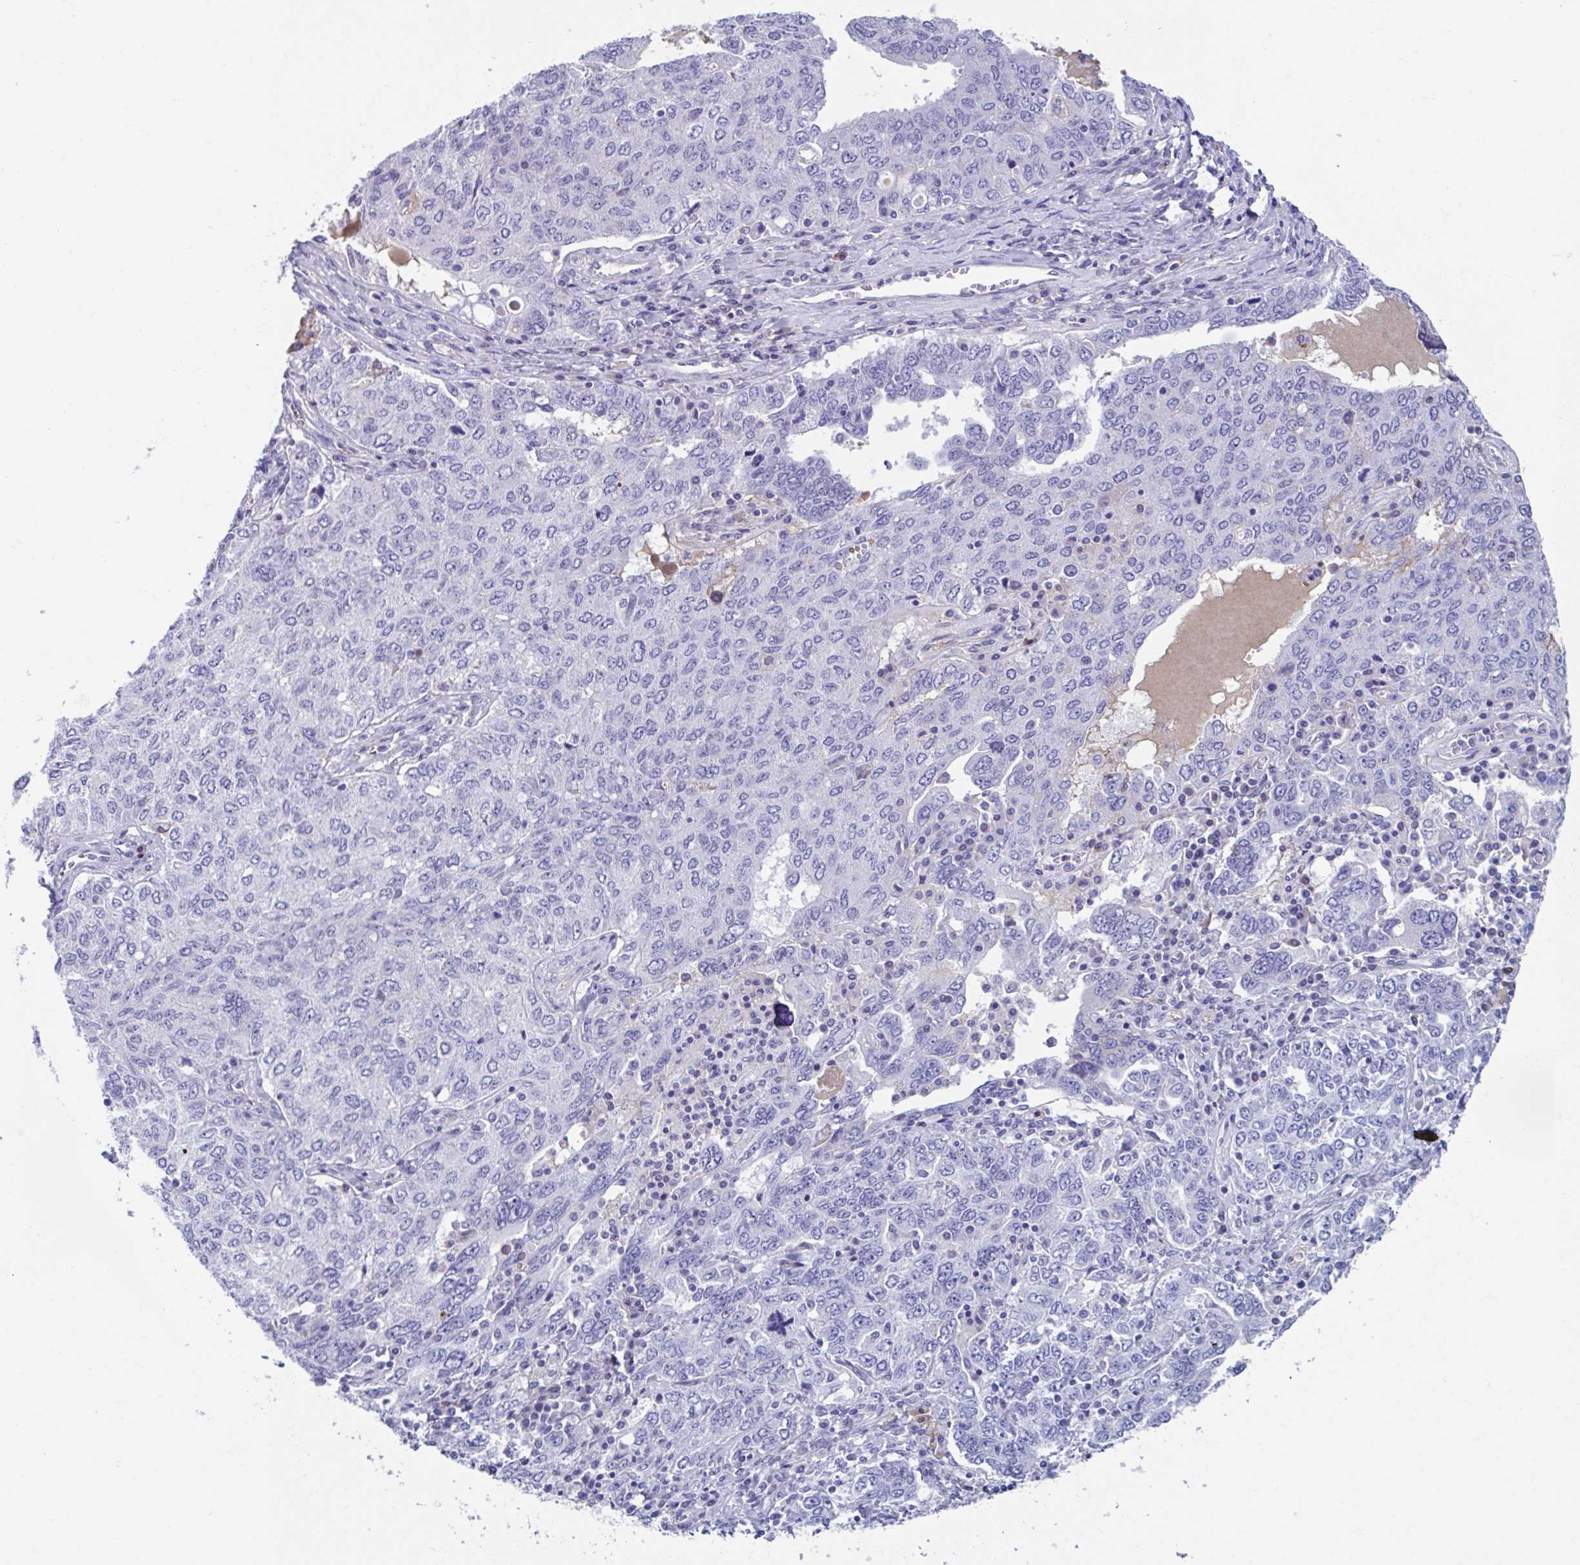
{"staining": {"intensity": "negative", "quantity": "none", "location": "none"}, "tissue": "ovarian cancer", "cell_type": "Tumor cells", "image_type": "cancer", "snomed": [{"axis": "morphology", "description": "Carcinoma, endometroid"}, {"axis": "topography", "description": "Ovary"}], "caption": "IHC photomicrograph of neoplastic tissue: ovarian endometroid carcinoma stained with DAB (3,3'-diaminobenzidine) demonstrates no significant protein expression in tumor cells.", "gene": "USP35", "patient": {"sex": "female", "age": 62}}